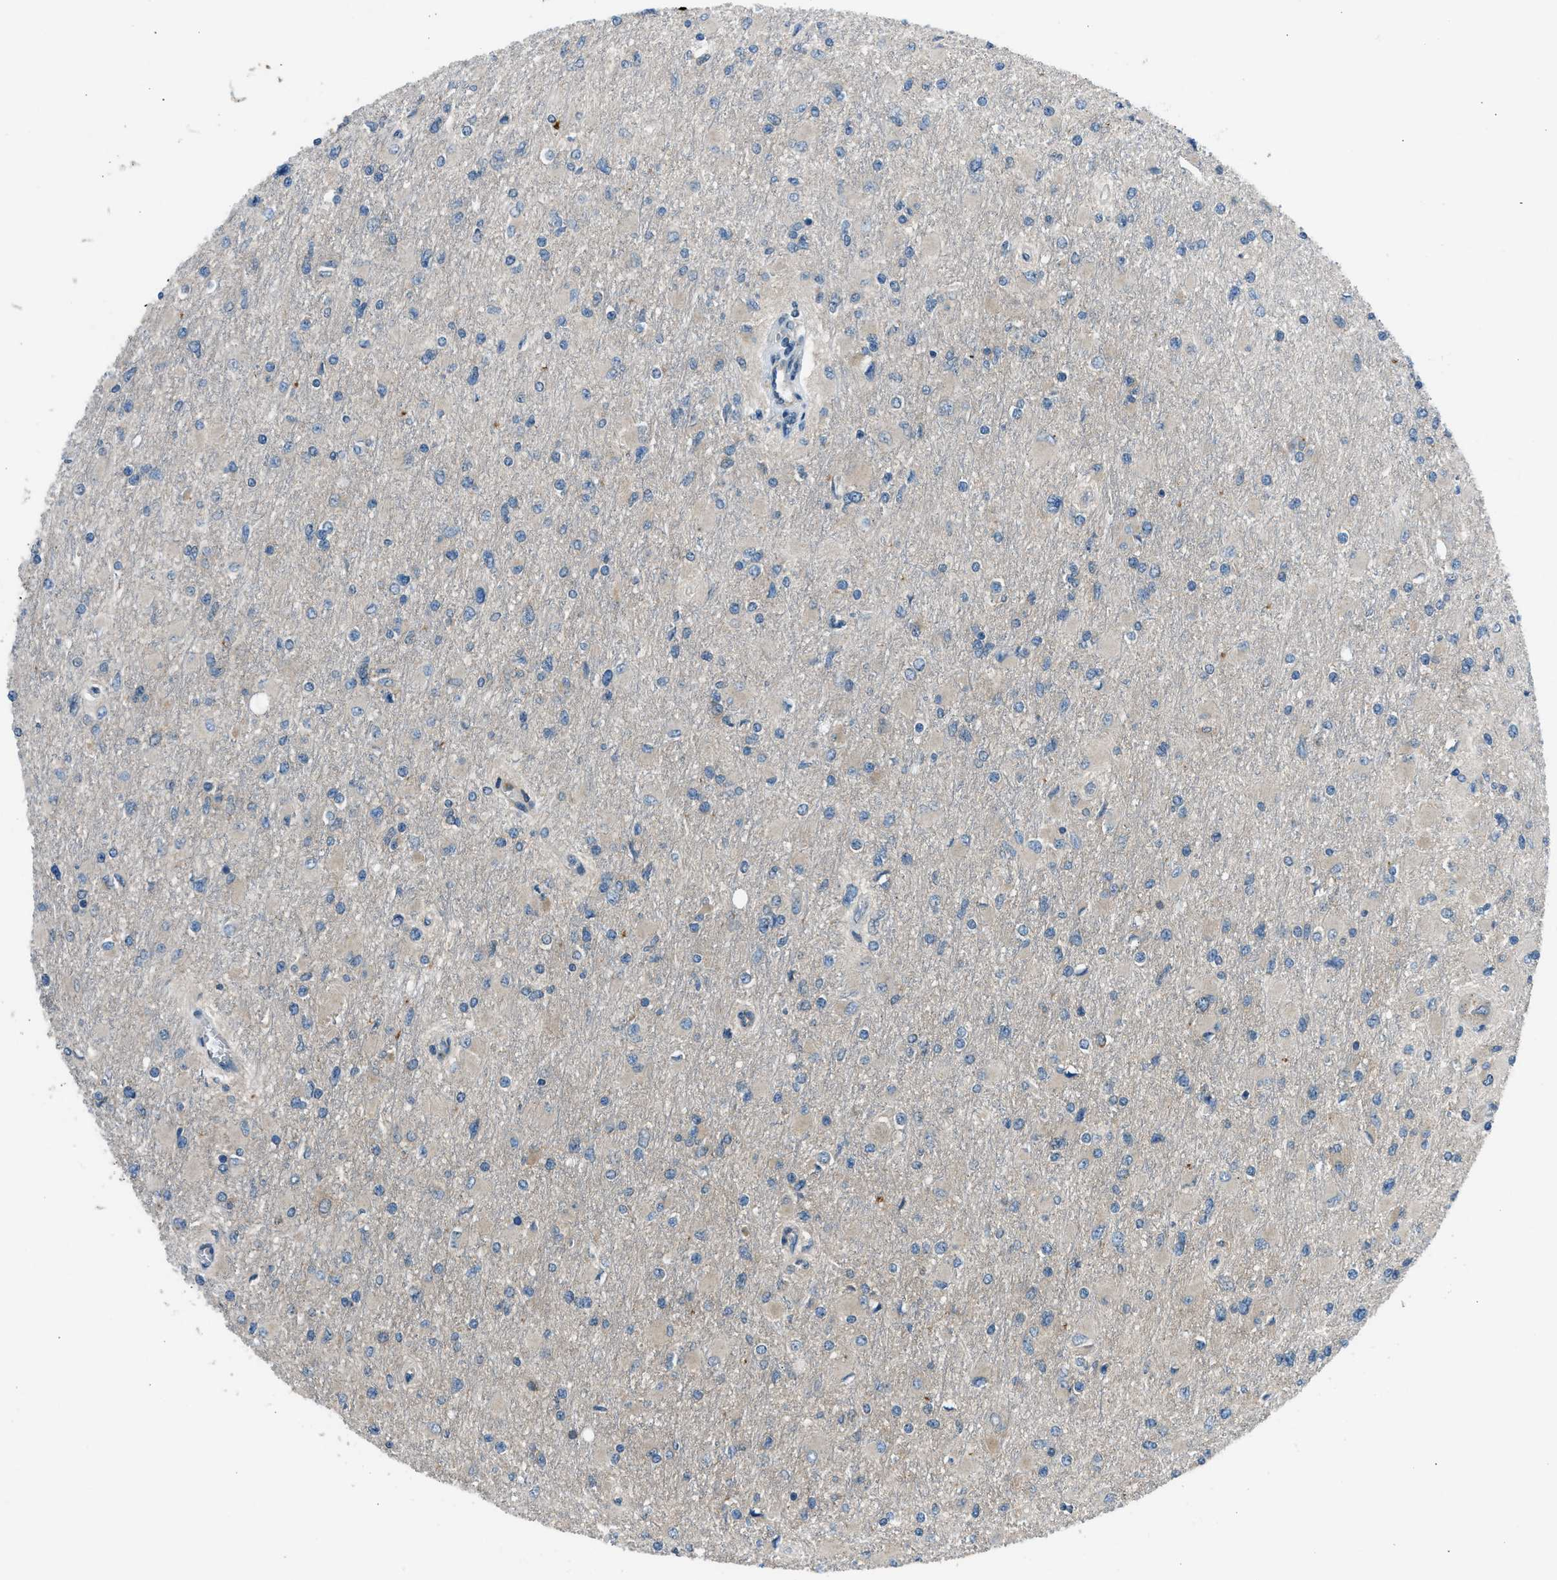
{"staining": {"intensity": "negative", "quantity": "none", "location": "none"}, "tissue": "glioma", "cell_type": "Tumor cells", "image_type": "cancer", "snomed": [{"axis": "morphology", "description": "Glioma, malignant, High grade"}, {"axis": "topography", "description": "Cerebral cortex"}], "caption": "Tumor cells show no significant staining in glioma.", "gene": "EDARADD", "patient": {"sex": "female", "age": 36}}